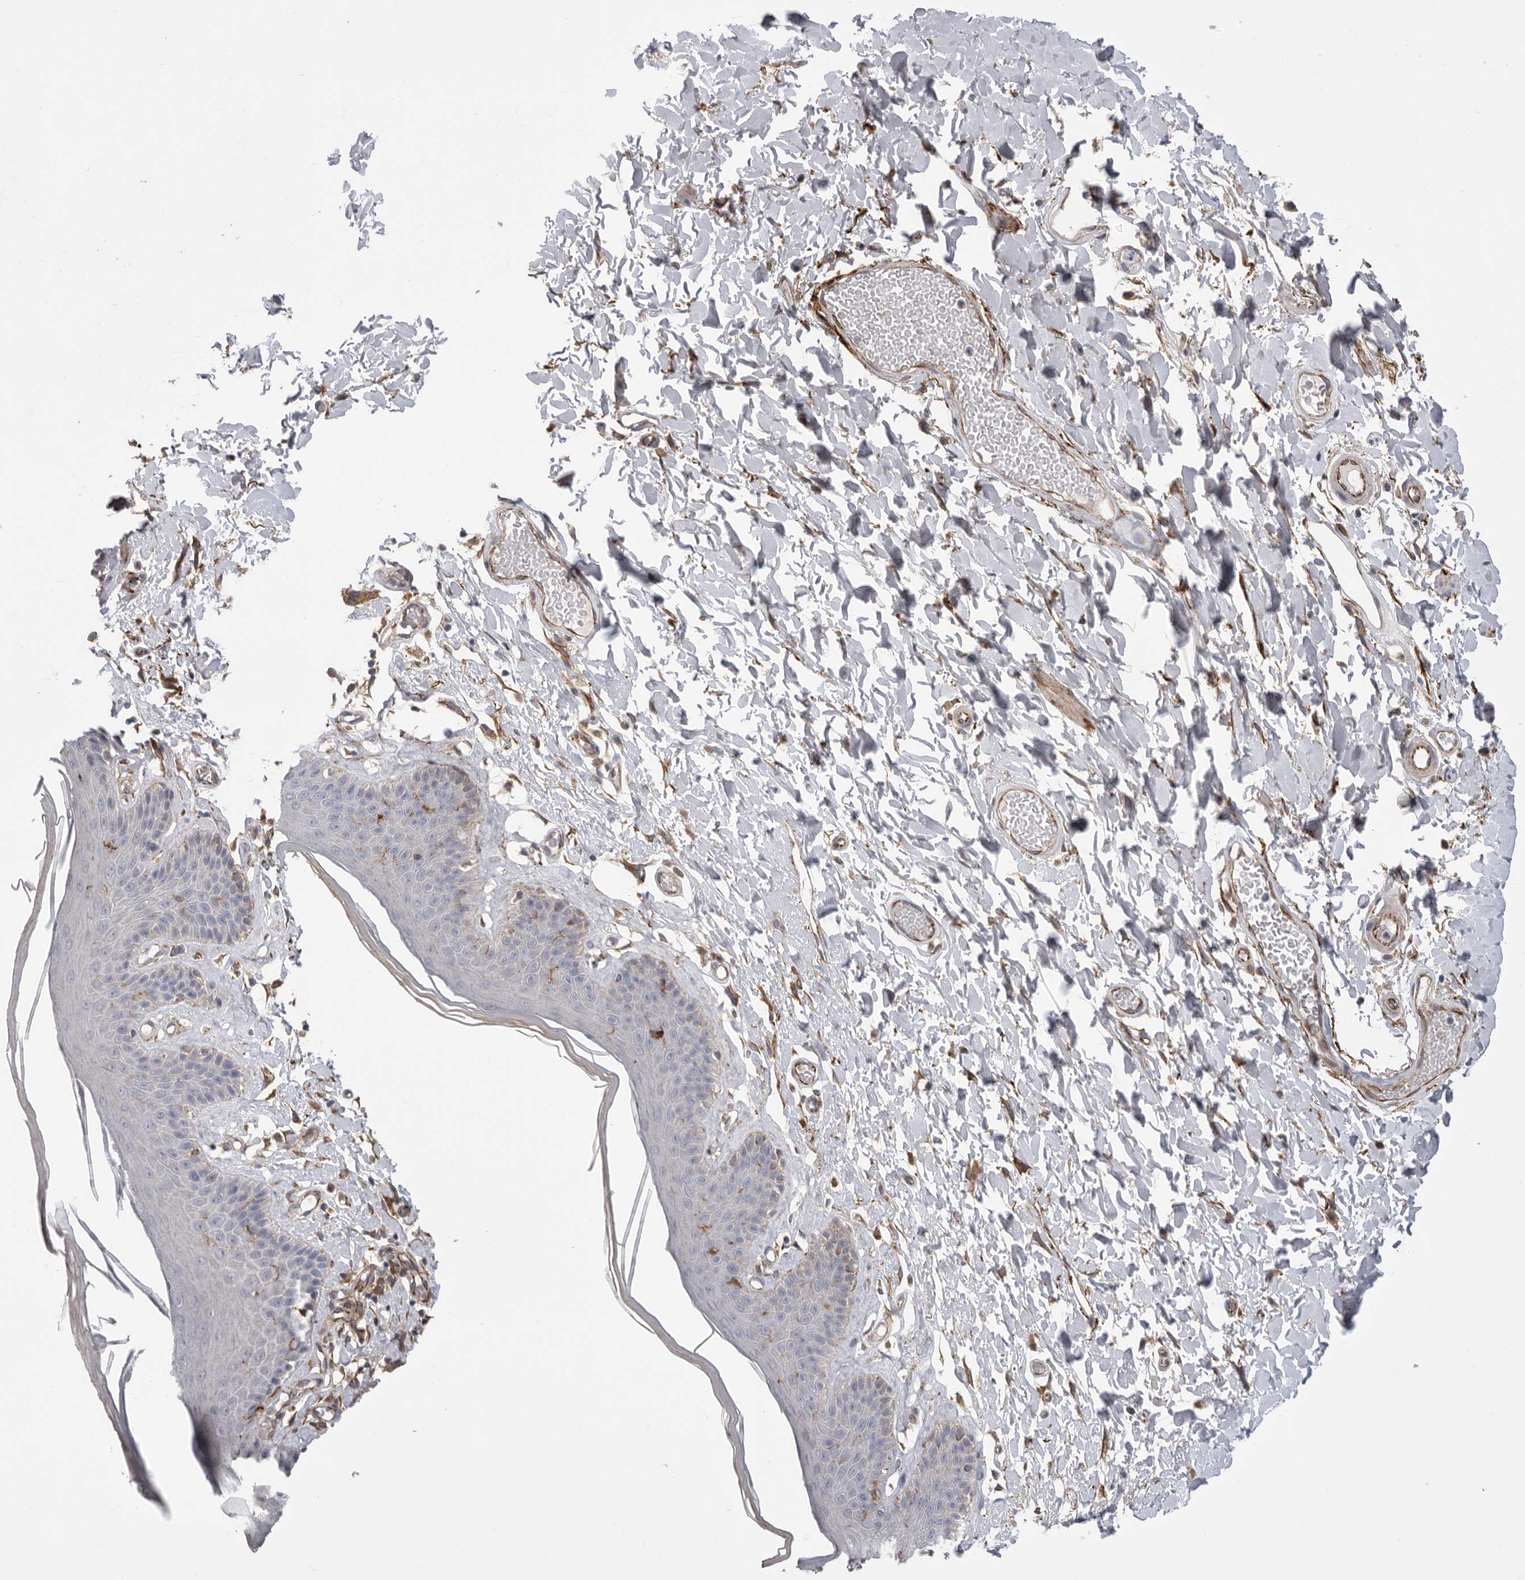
{"staining": {"intensity": "negative", "quantity": "none", "location": "none"}, "tissue": "skin", "cell_type": "Epidermal cells", "image_type": "normal", "snomed": [{"axis": "morphology", "description": "Normal tissue, NOS"}, {"axis": "topography", "description": "Vulva"}], "caption": "Immunohistochemistry image of normal skin: skin stained with DAB reveals no significant protein expression in epidermal cells. (Immunohistochemistry (ihc), brightfield microscopy, high magnification).", "gene": "SIGLEC10", "patient": {"sex": "female", "age": 73}}